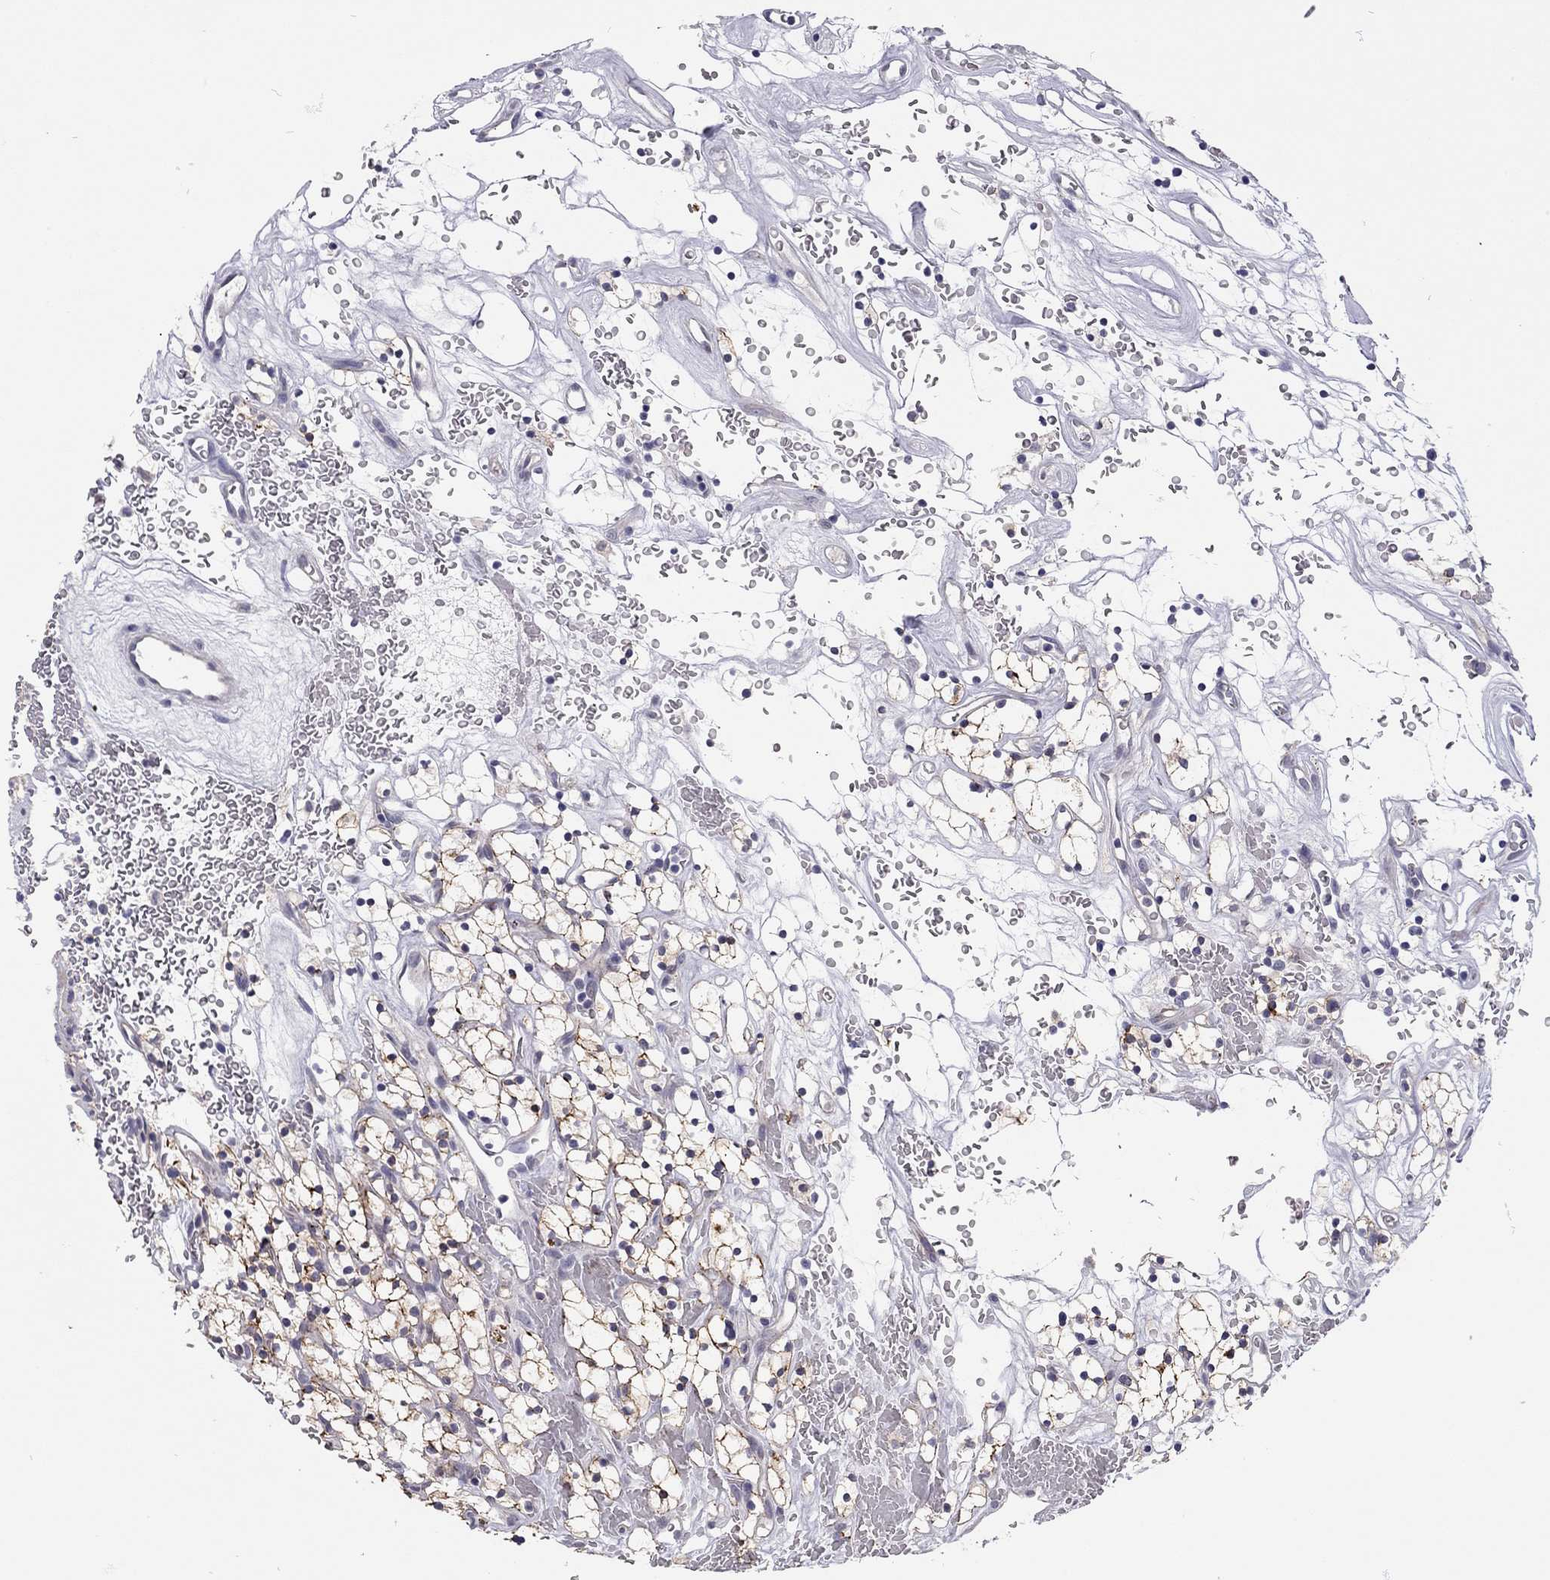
{"staining": {"intensity": "strong", "quantity": "25%-75%", "location": "cytoplasmic/membranous"}, "tissue": "renal cancer", "cell_type": "Tumor cells", "image_type": "cancer", "snomed": [{"axis": "morphology", "description": "Adenocarcinoma, NOS"}, {"axis": "topography", "description": "Kidney"}], "caption": "Protein expression analysis of human adenocarcinoma (renal) reveals strong cytoplasmic/membranous positivity in approximately 25%-75% of tumor cells.", "gene": "SCARB1", "patient": {"sex": "female", "age": 64}}